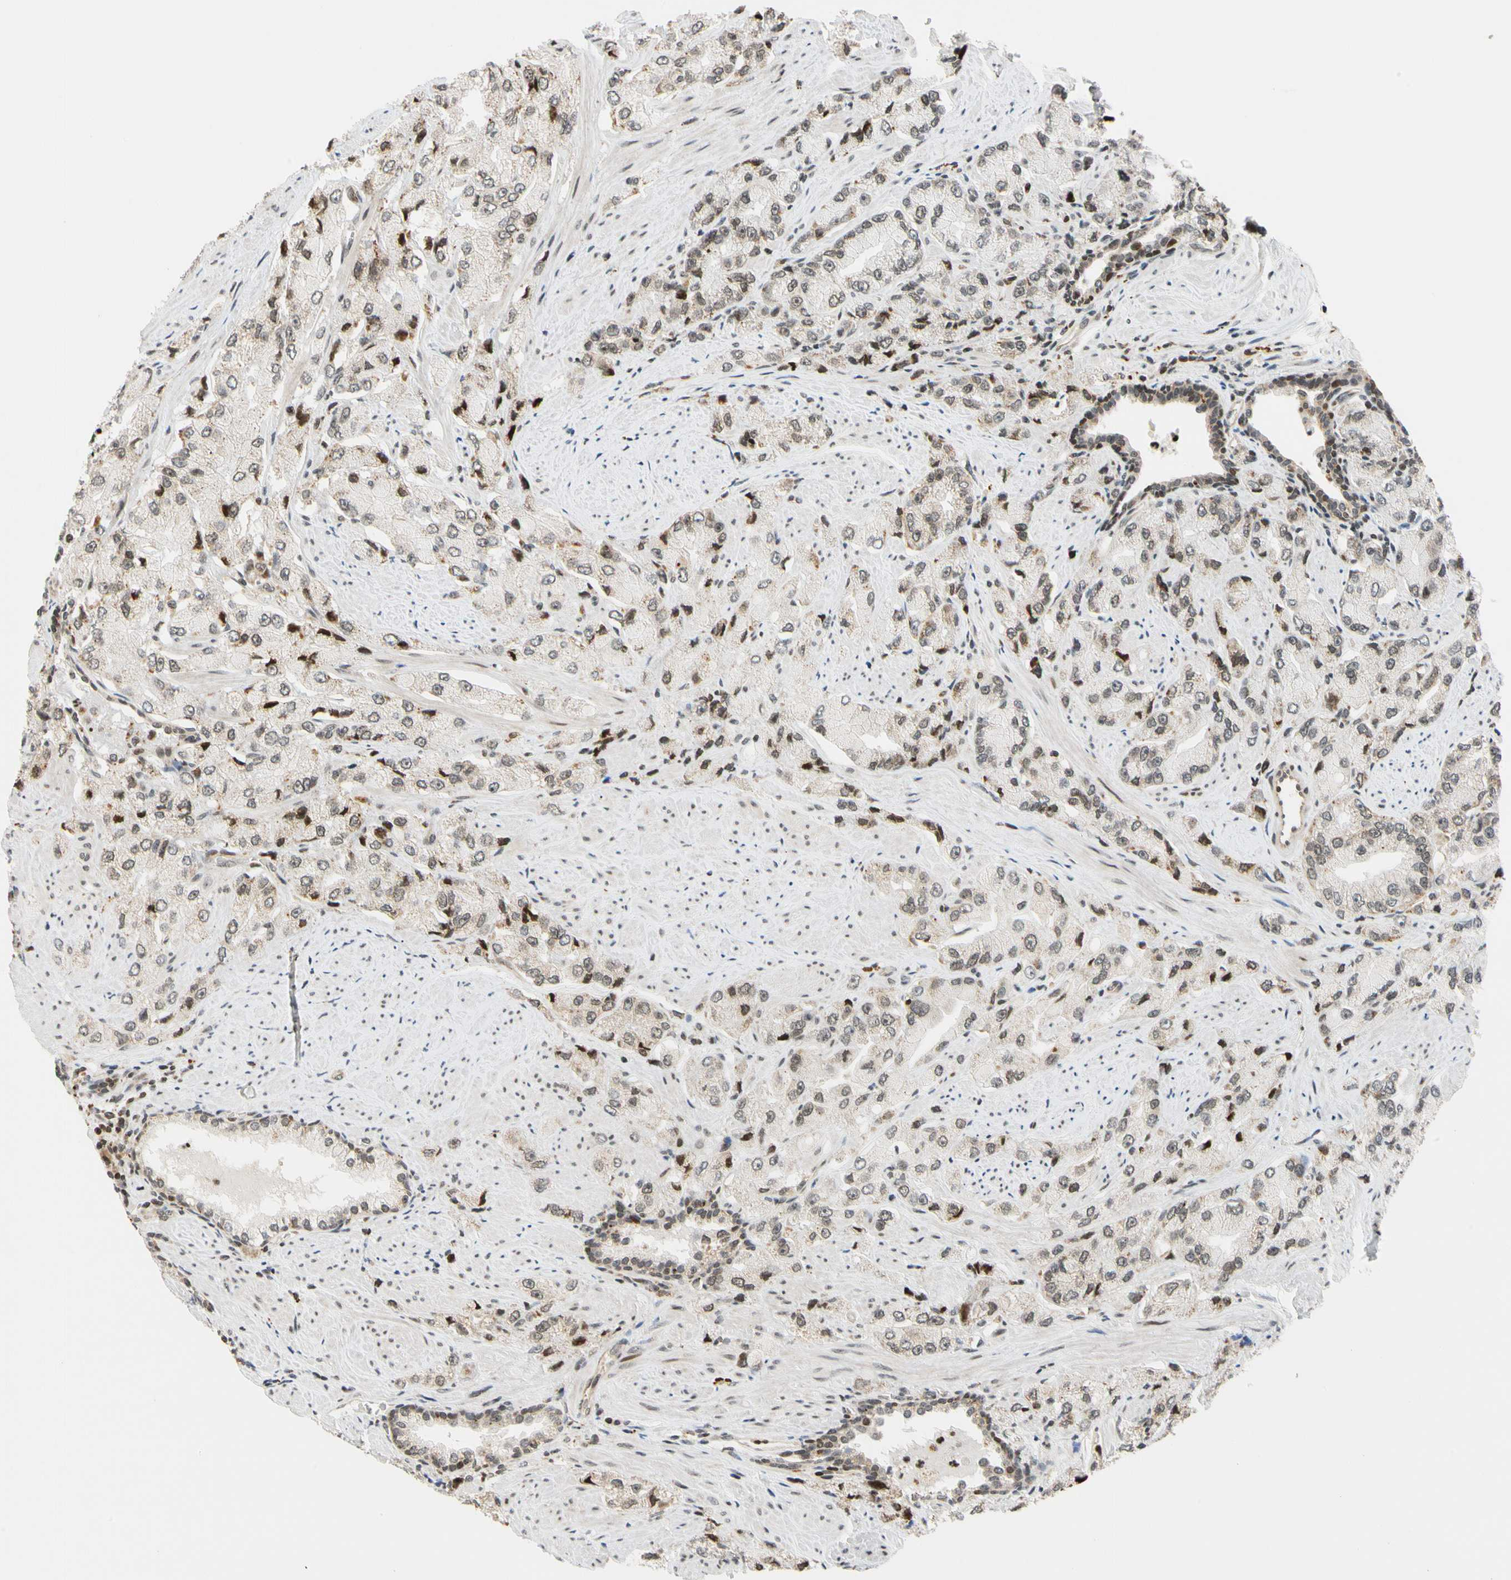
{"staining": {"intensity": "moderate", "quantity": "<25%", "location": "cytoplasmic/membranous,nuclear"}, "tissue": "prostate cancer", "cell_type": "Tumor cells", "image_type": "cancer", "snomed": [{"axis": "morphology", "description": "Adenocarcinoma, High grade"}, {"axis": "topography", "description": "Prostate"}], "caption": "This micrograph shows IHC staining of human prostate cancer, with low moderate cytoplasmic/membranous and nuclear positivity in approximately <25% of tumor cells.", "gene": "CDK7", "patient": {"sex": "male", "age": 58}}